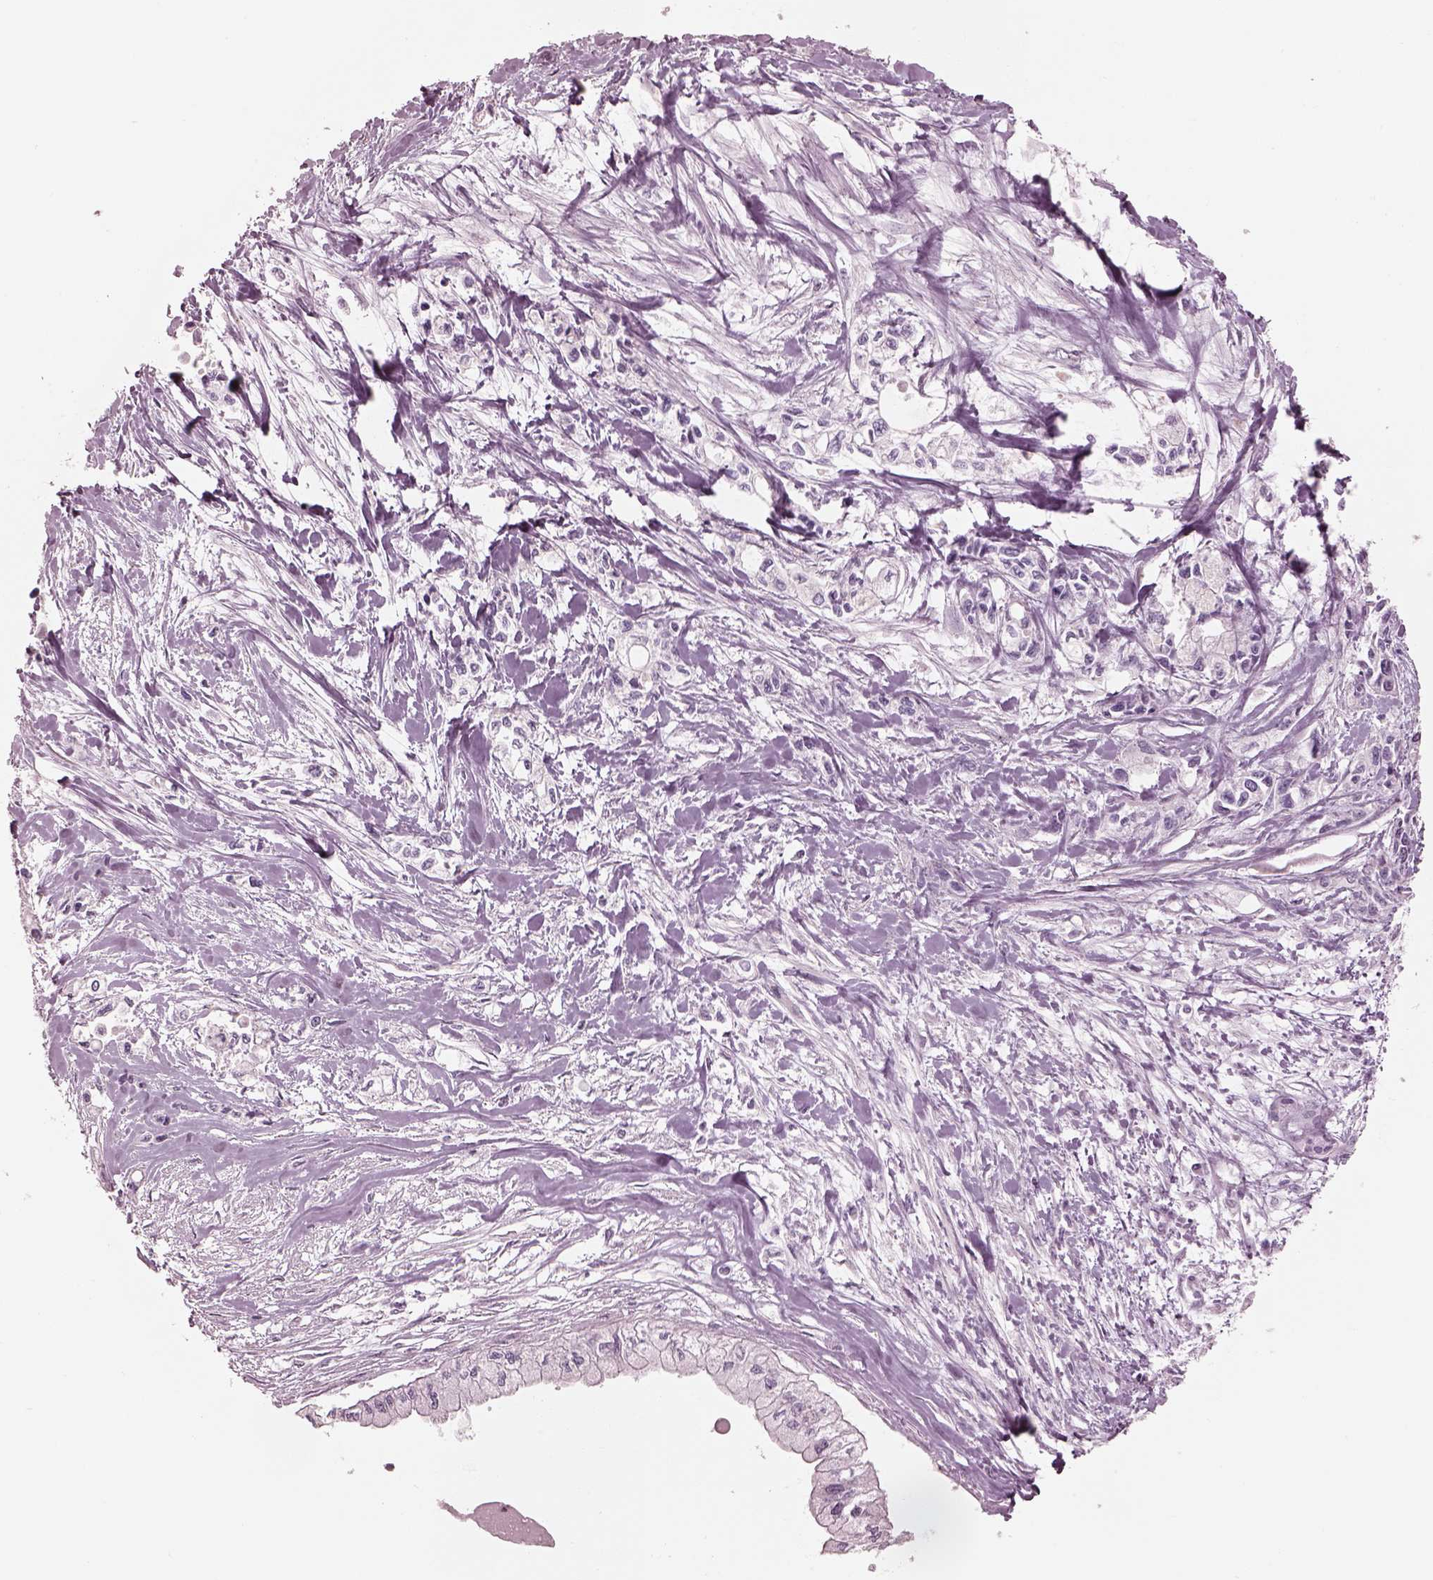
{"staining": {"intensity": "negative", "quantity": "none", "location": "none"}, "tissue": "pancreatic cancer", "cell_type": "Tumor cells", "image_type": "cancer", "snomed": [{"axis": "morphology", "description": "Adenocarcinoma, NOS"}, {"axis": "topography", "description": "Pancreas"}], "caption": "Pancreatic cancer was stained to show a protein in brown. There is no significant expression in tumor cells. Brightfield microscopy of IHC stained with DAB (brown) and hematoxylin (blue), captured at high magnification.", "gene": "KRTAP24-1", "patient": {"sex": "female", "age": 61}}